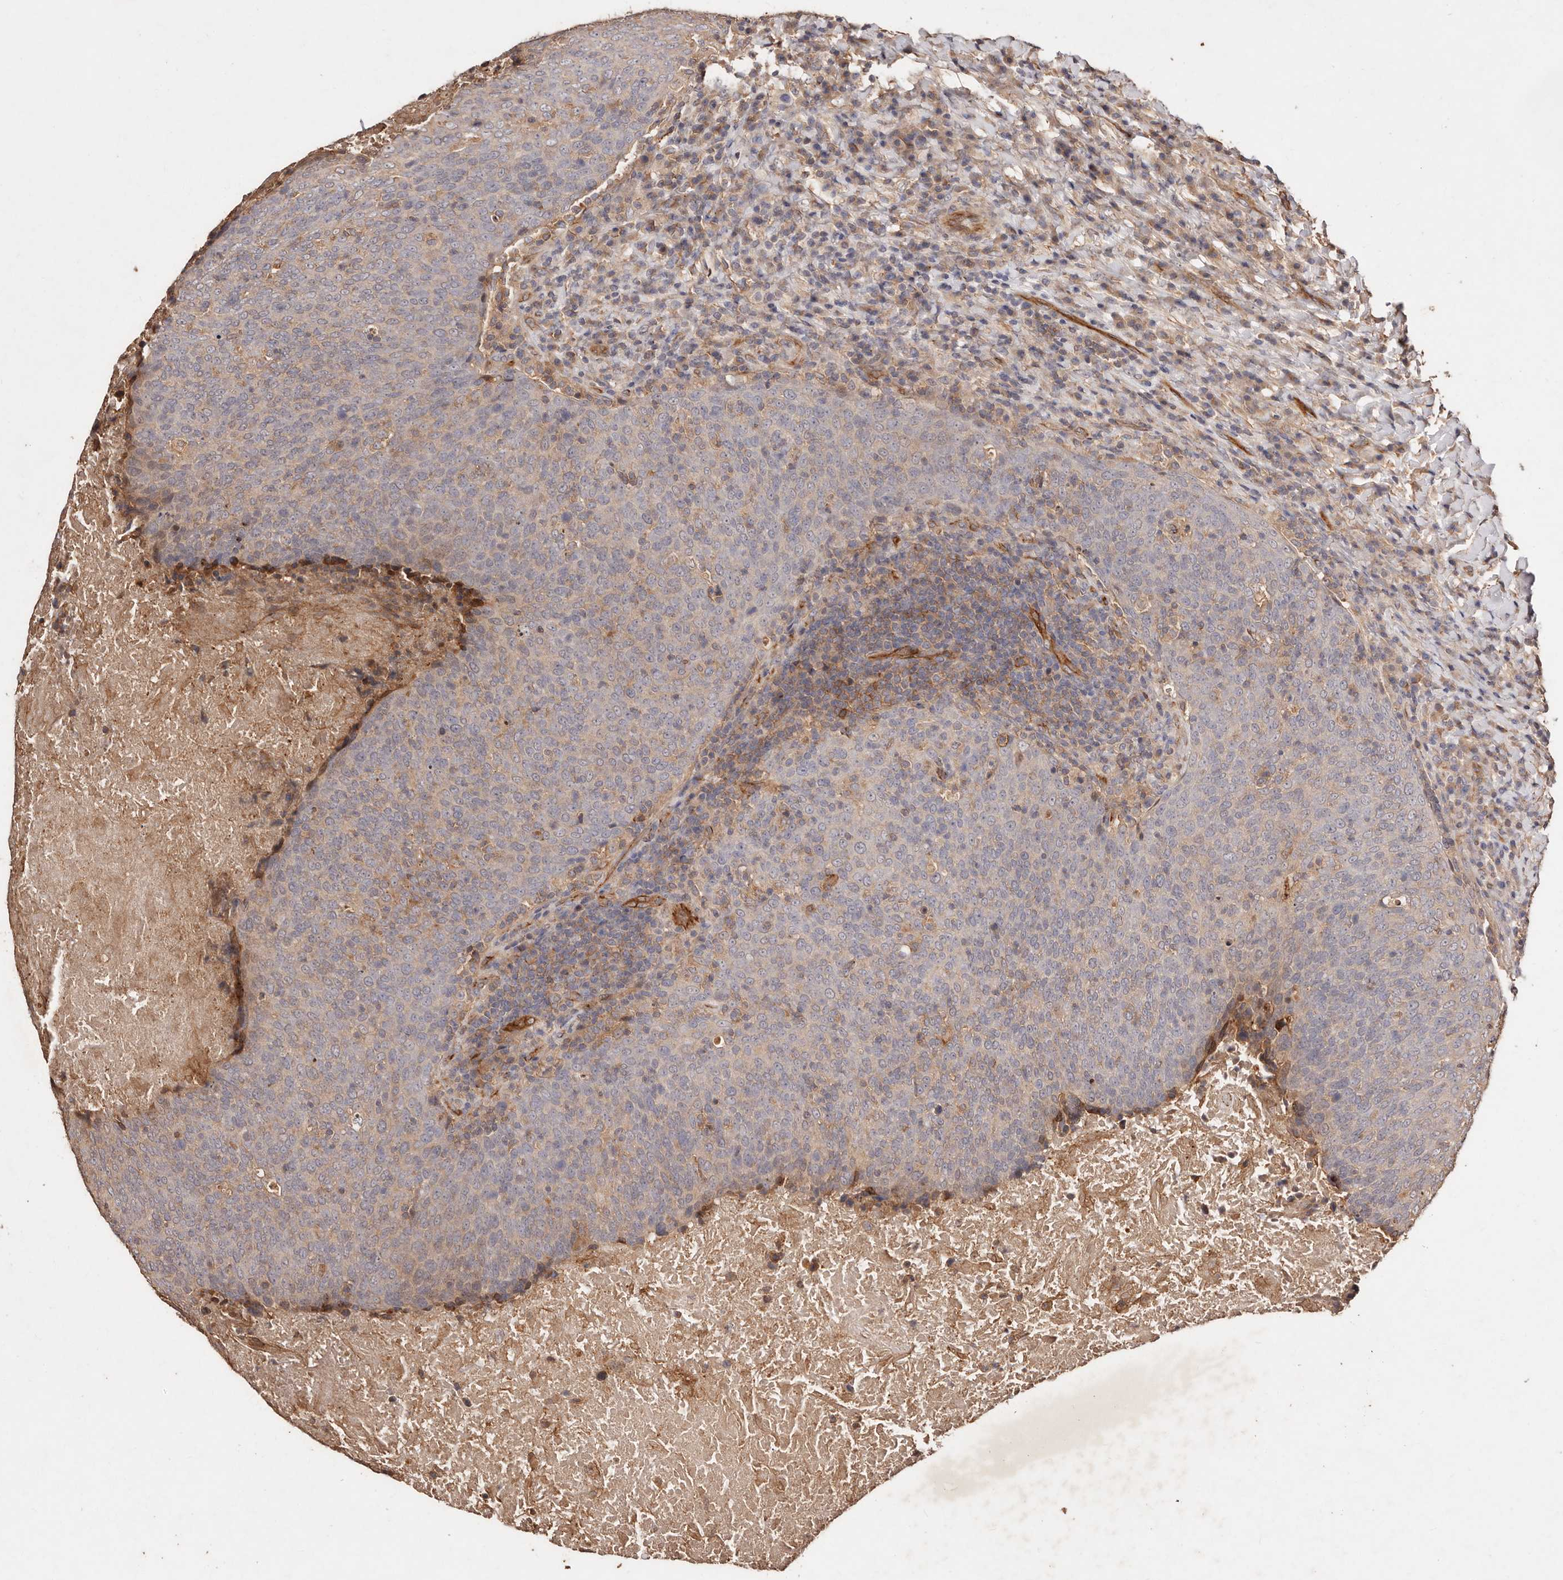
{"staining": {"intensity": "weak", "quantity": "<25%", "location": "cytoplasmic/membranous"}, "tissue": "head and neck cancer", "cell_type": "Tumor cells", "image_type": "cancer", "snomed": [{"axis": "morphology", "description": "Squamous cell carcinoma, NOS"}, {"axis": "morphology", "description": "Squamous cell carcinoma, metastatic, NOS"}, {"axis": "topography", "description": "Lymph node"}, {"axis": "topography", "description": "Head-Neck"}], "caption": "DAB immunohistochemical staining of head and neck cancer (metastatic squamous cell carcinoma) exhibits no significant expression in tumor cells.", "gene": "CCL14", "patient": {"sex": "male", "age": 62}}